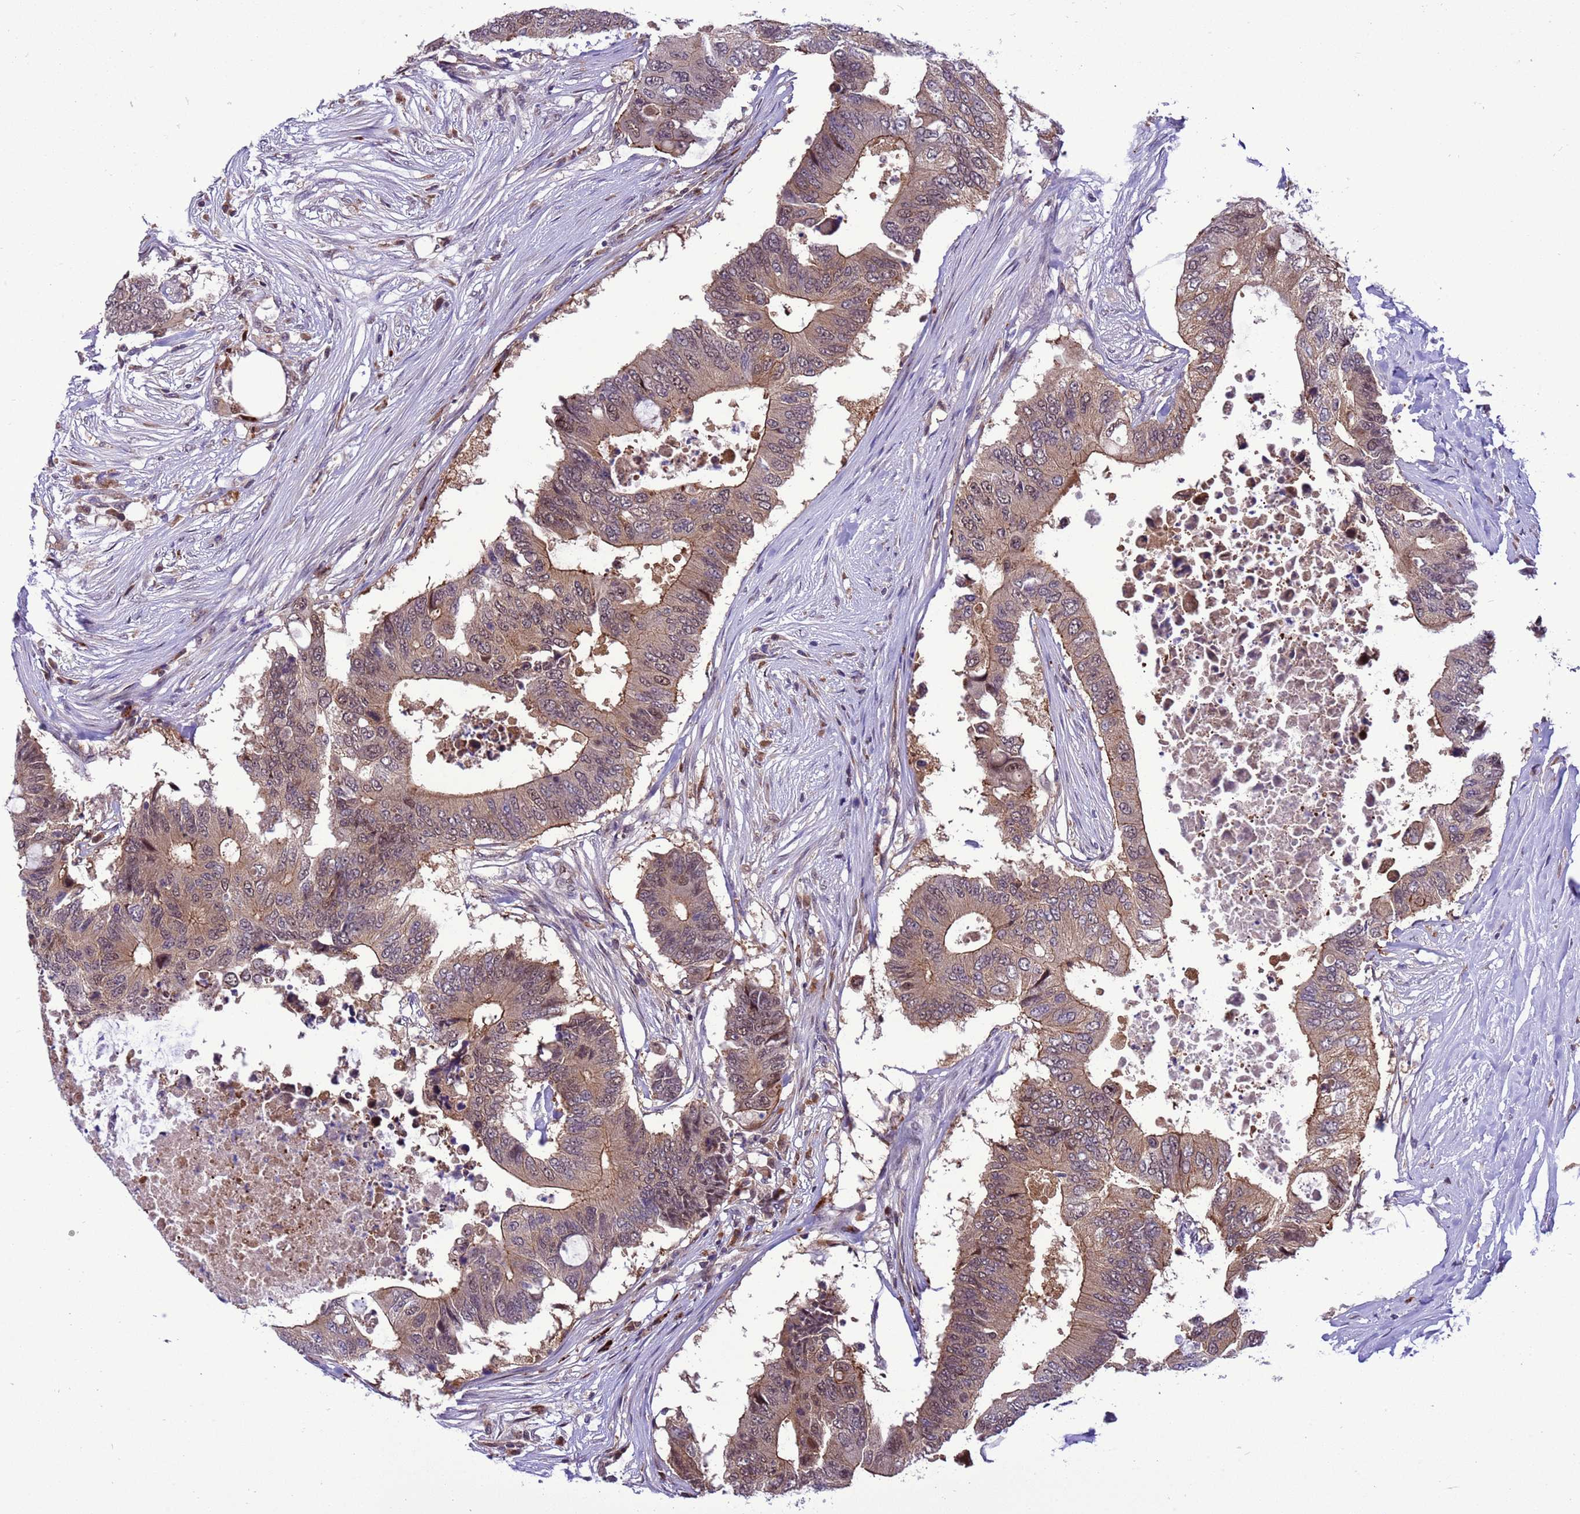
{"staining": {"intensity": "moderate", "quantity": "25%-75%", "location": "cytoplasmic/membranous,nuclear"}, "tissue": "colorectal cancer", "cell_type": "Tumor cells", "image_type": "cancer", "snomed": [{"axis": "morphology", "description": "Adenocarcinoma, NOS"}, {"axis": "topography", "description": "Colon"}], "caption": "Brown immunohistochemical staining in colorectal adenocarcinoma reveals moderate cytoplasmic/membranous and nuclear expression in approximately 25%-75% of tumor cells.", "gene": "RASD1", "patient": {"sex": "male", "age": 71}}